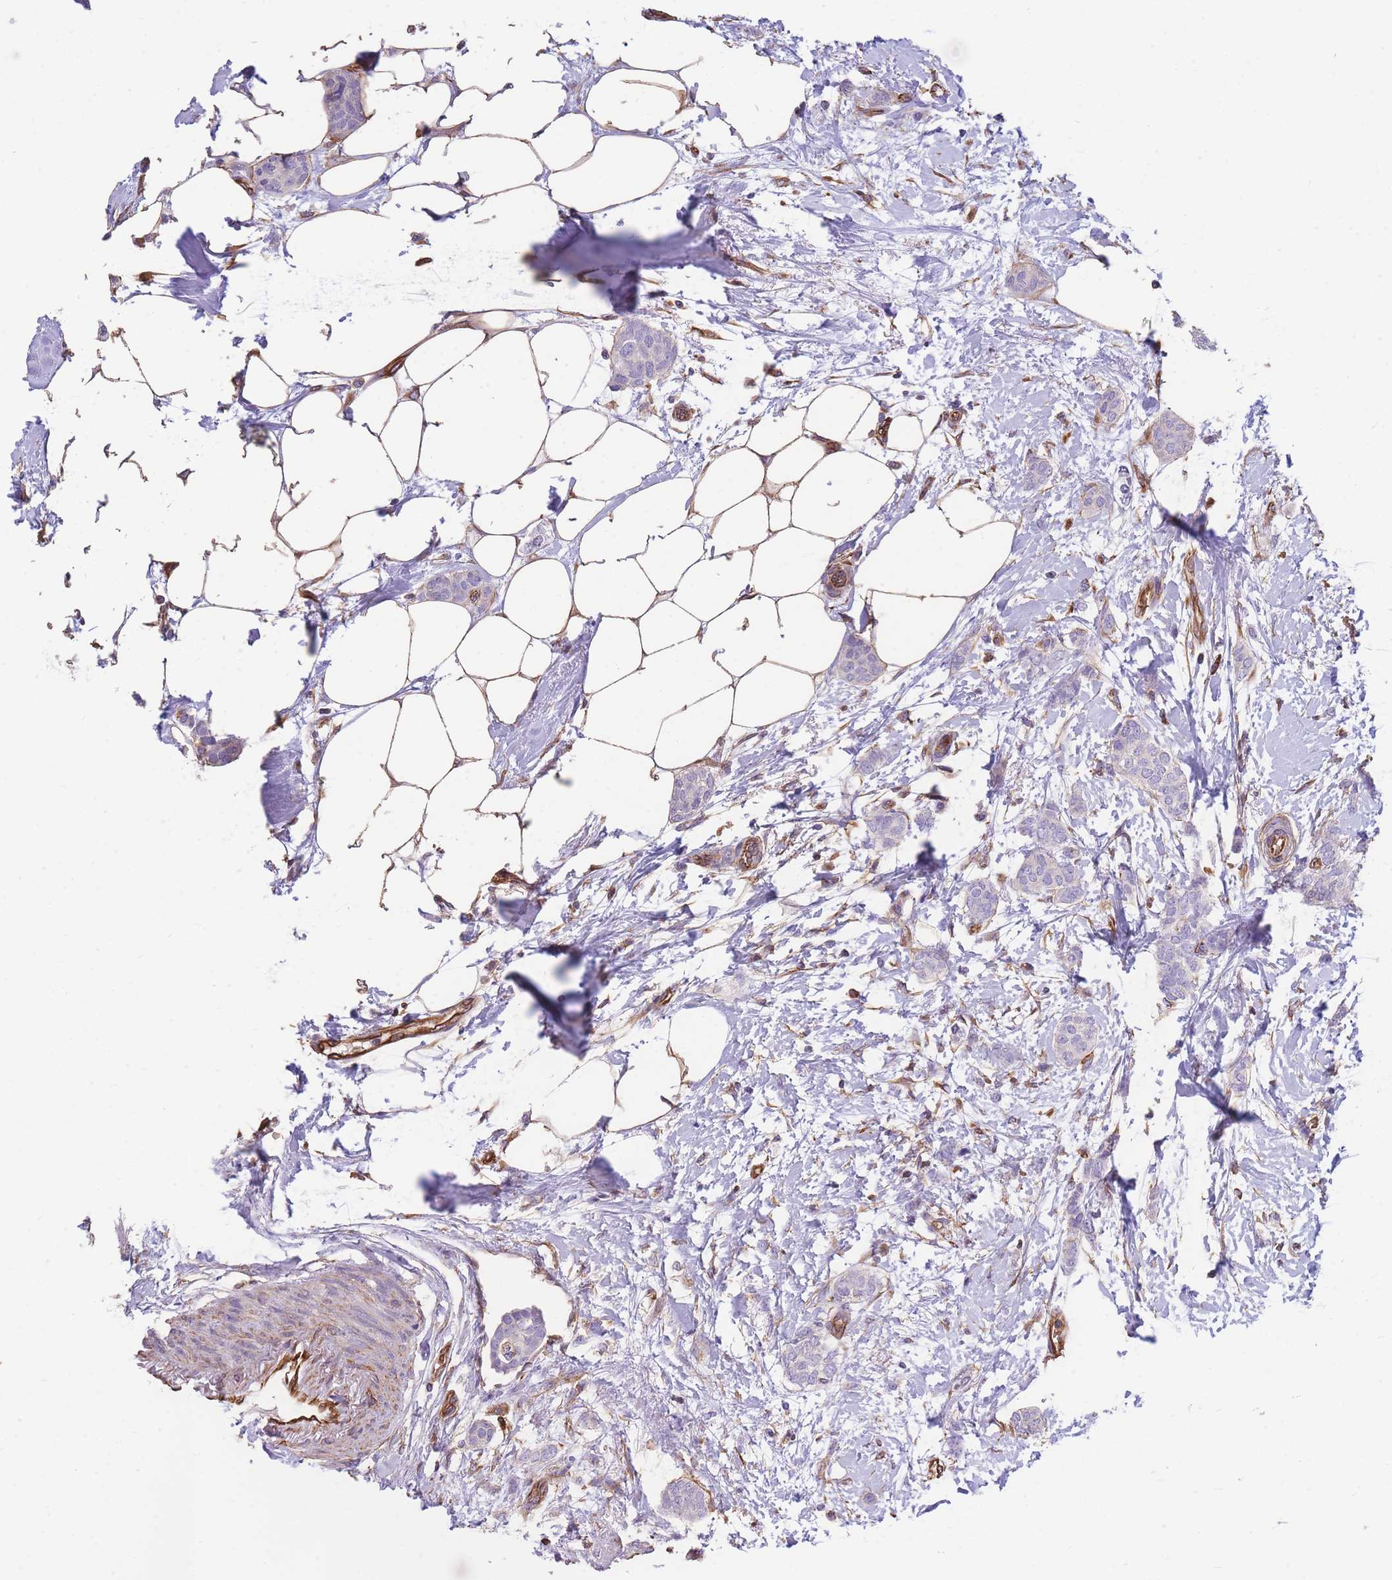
{"staining": {"intensity": "negative", "quantity": "none", "location": "none"}, "tissue": "breast cancer", "cell_type": "Tumor cells", "image_type": "cancer", "snomed": [{"axis": "morphology", "description": "Duct carcinoma"}, {"axis": "topography", "description": "Breast"}], "caption": "Human breast cancer stained for a protein using immunohistochemistry (IHC) demonstrates no expression in tumor cells.", "gene": "ANKRD53", "patient": {"sex": "female", "age": 72}}